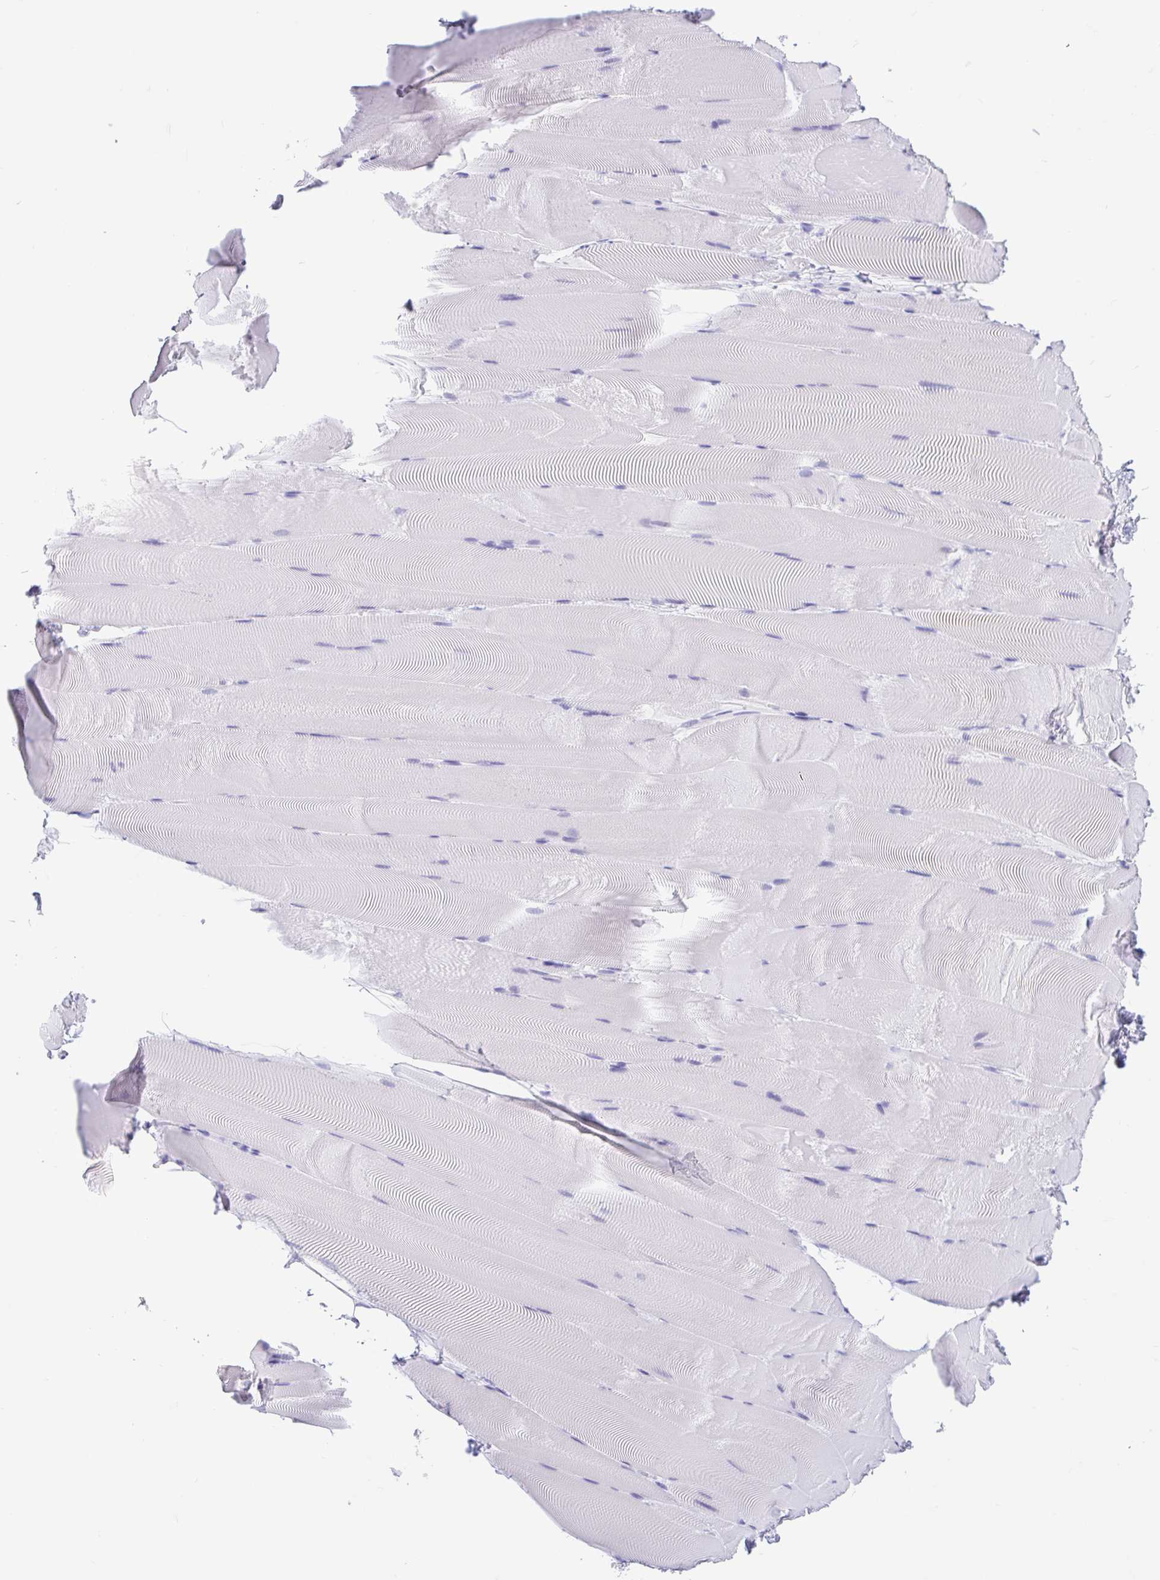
{"staining": {"intensity": "negative", "quantity": "none", "location": "none"}, "tissue": "skeletal muscle", "cell_type": "Myocytes", "image_type": "normal", "snomed": [{"axis": "morphology", "description": "Normal tissue, NOS"}, {"axis": "topography", "description": "Skeletal muscle"}], "caption": "The histopathology image displays no significant expression in myocytes of skeletal muscle. The staining was performed using DAB to visualize the protein expression in brown, while the nuclei were stained in blue with hematoxylin (Magnification: 20x).", "gene": "ENSG00000274792", "patient": {"sex": "female", "age": 64}}